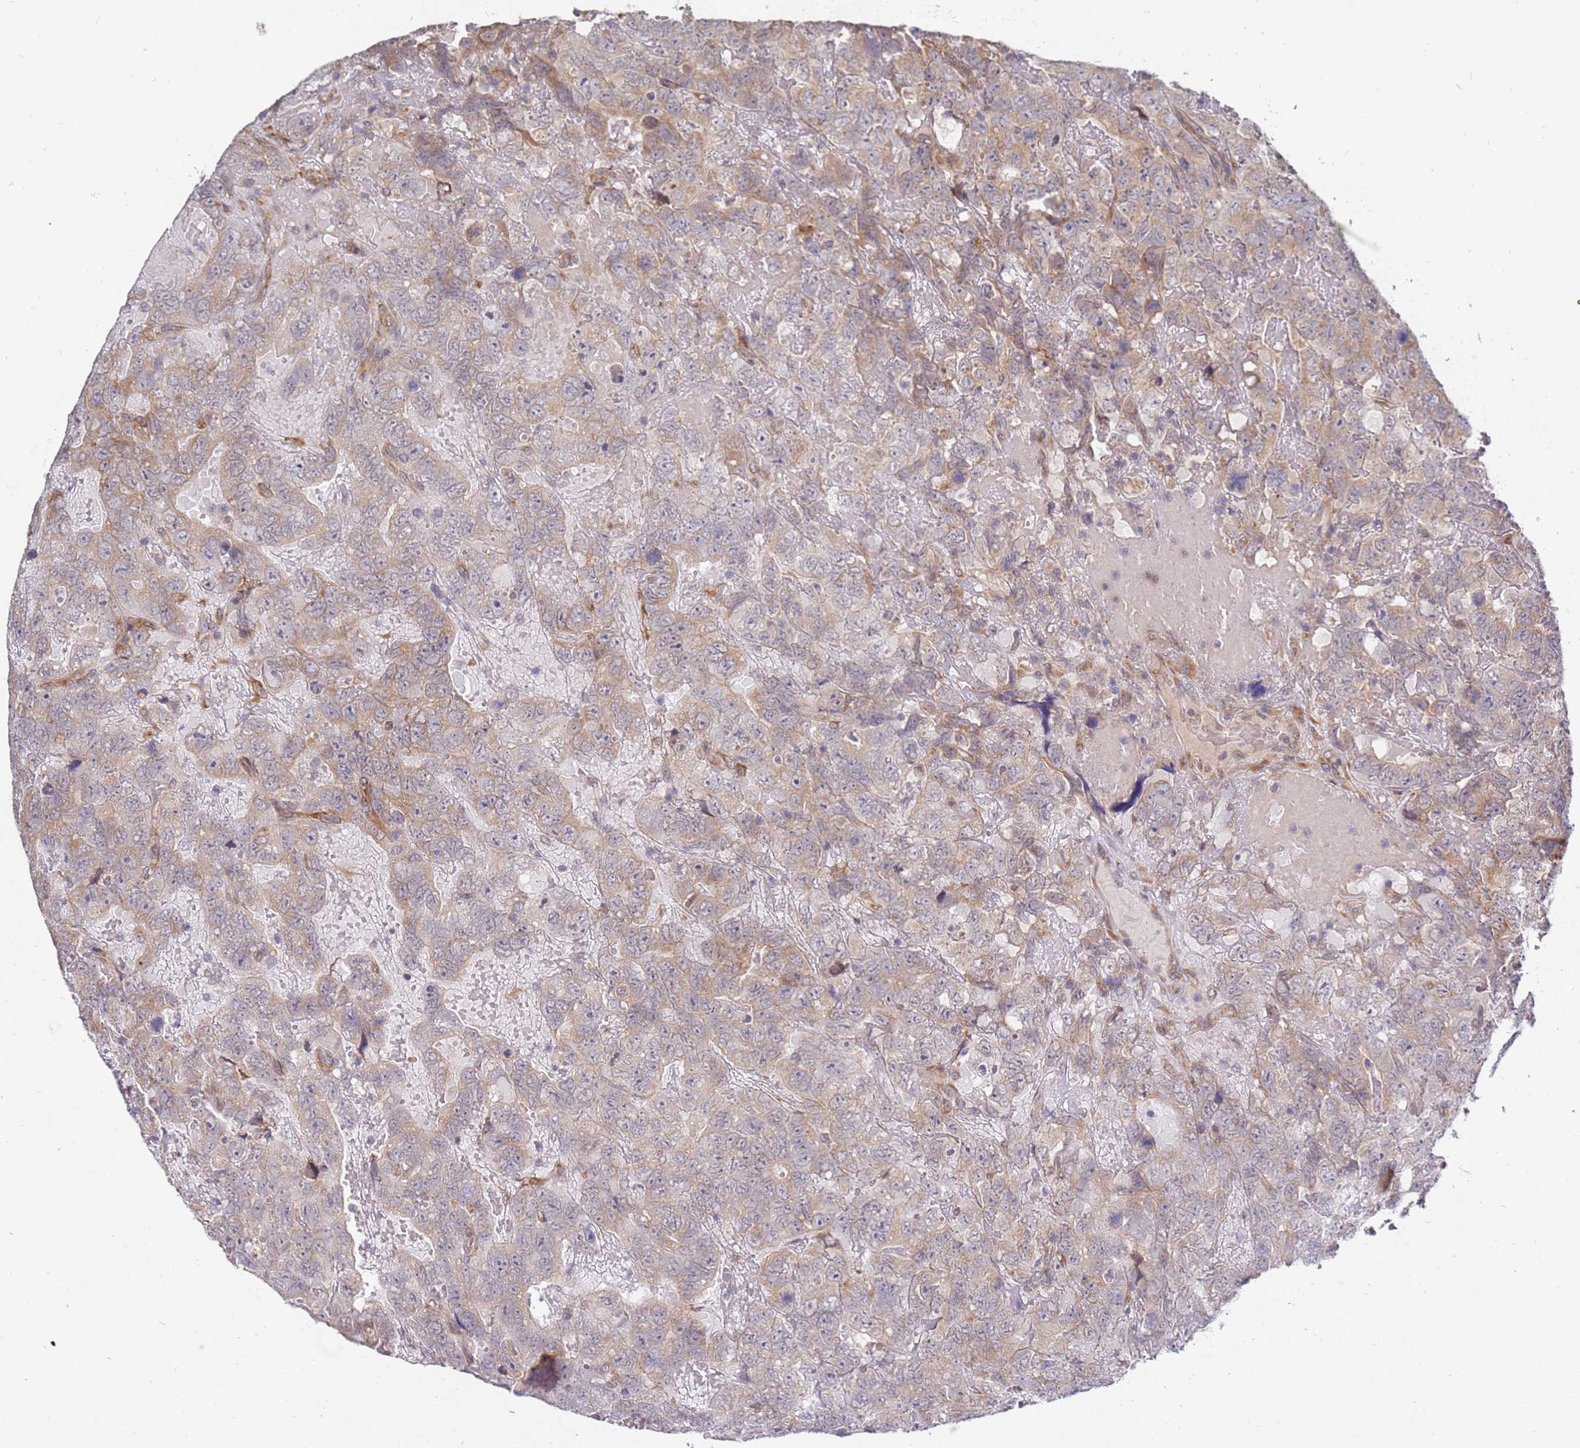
{"staining": {"intensity": "weak", "quantity": "25%-75%", "location": "cytoplasmic/membranous"}, "tissue": "testis cancer", "cell_type": "Tumor cells", "image_type": "cancer", "snomed": [{"axis": "morphology", "description": "Carcinoma, Embryonal, NOS"}, {"axis": "topography", "description": "Testis"}], "caption": "Tumor cells exhibit low levels of weak cytoplasmic/membranous staining in approximately 25%-75% of cells in human embryonal carcinoma (testis).", "gene": "VRK2", "patient": {"sex": "male", "age": 45}}